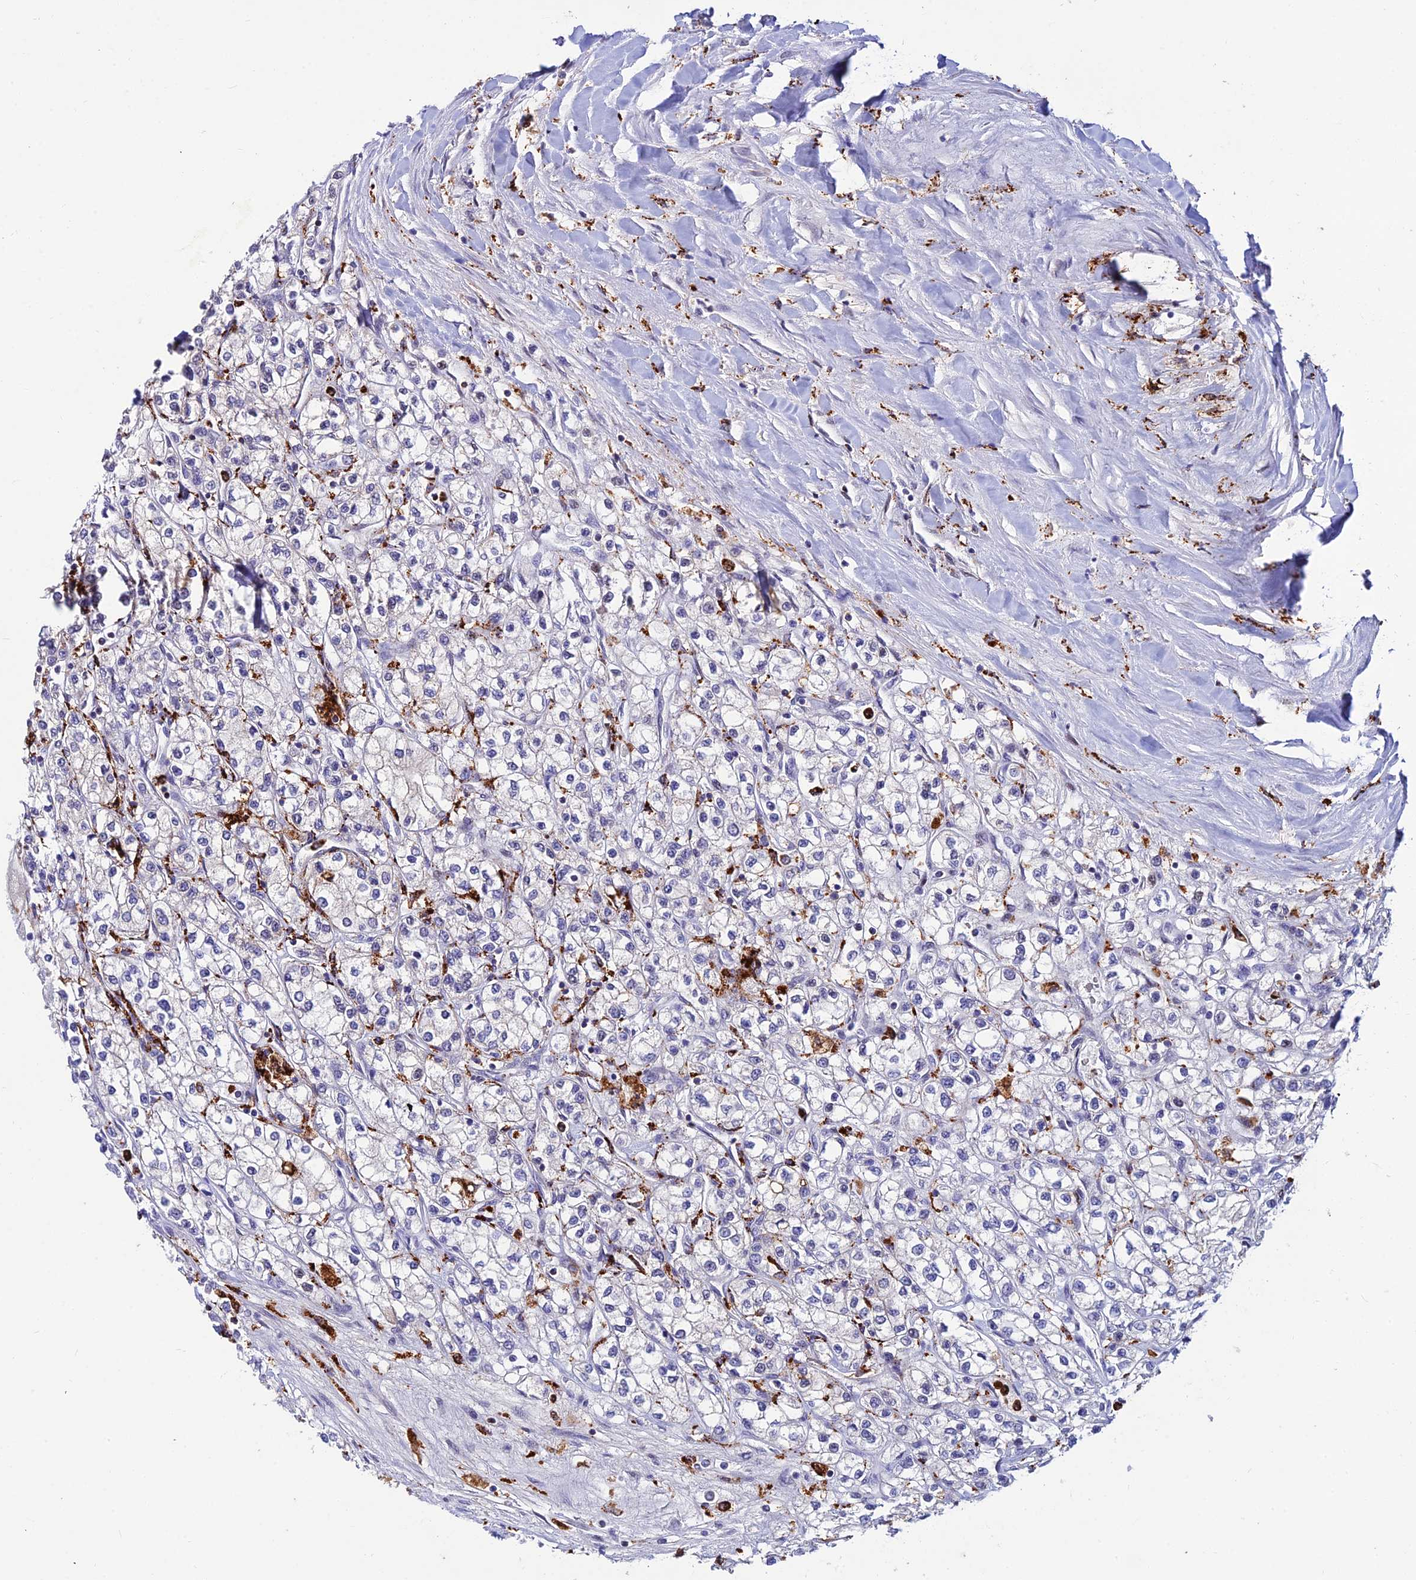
{"staining": {"intensity": "negative", "quantity": "none", "location": "none"}, "tissue": "renal cancer", "cell_type": "Tumor cells", "image_type": "cancer", "snomed": [{"axis": "morphology", "description": "Adenocarcinoma, NOS"}, {"axis": "topography", "description": "Kidney"}], "caption": "The image shows no significant staining in tumor cells of renal cancer (adenocarcinoma).", "gene": "HIC1", "patient": {"sex": "male", "age": 80}}